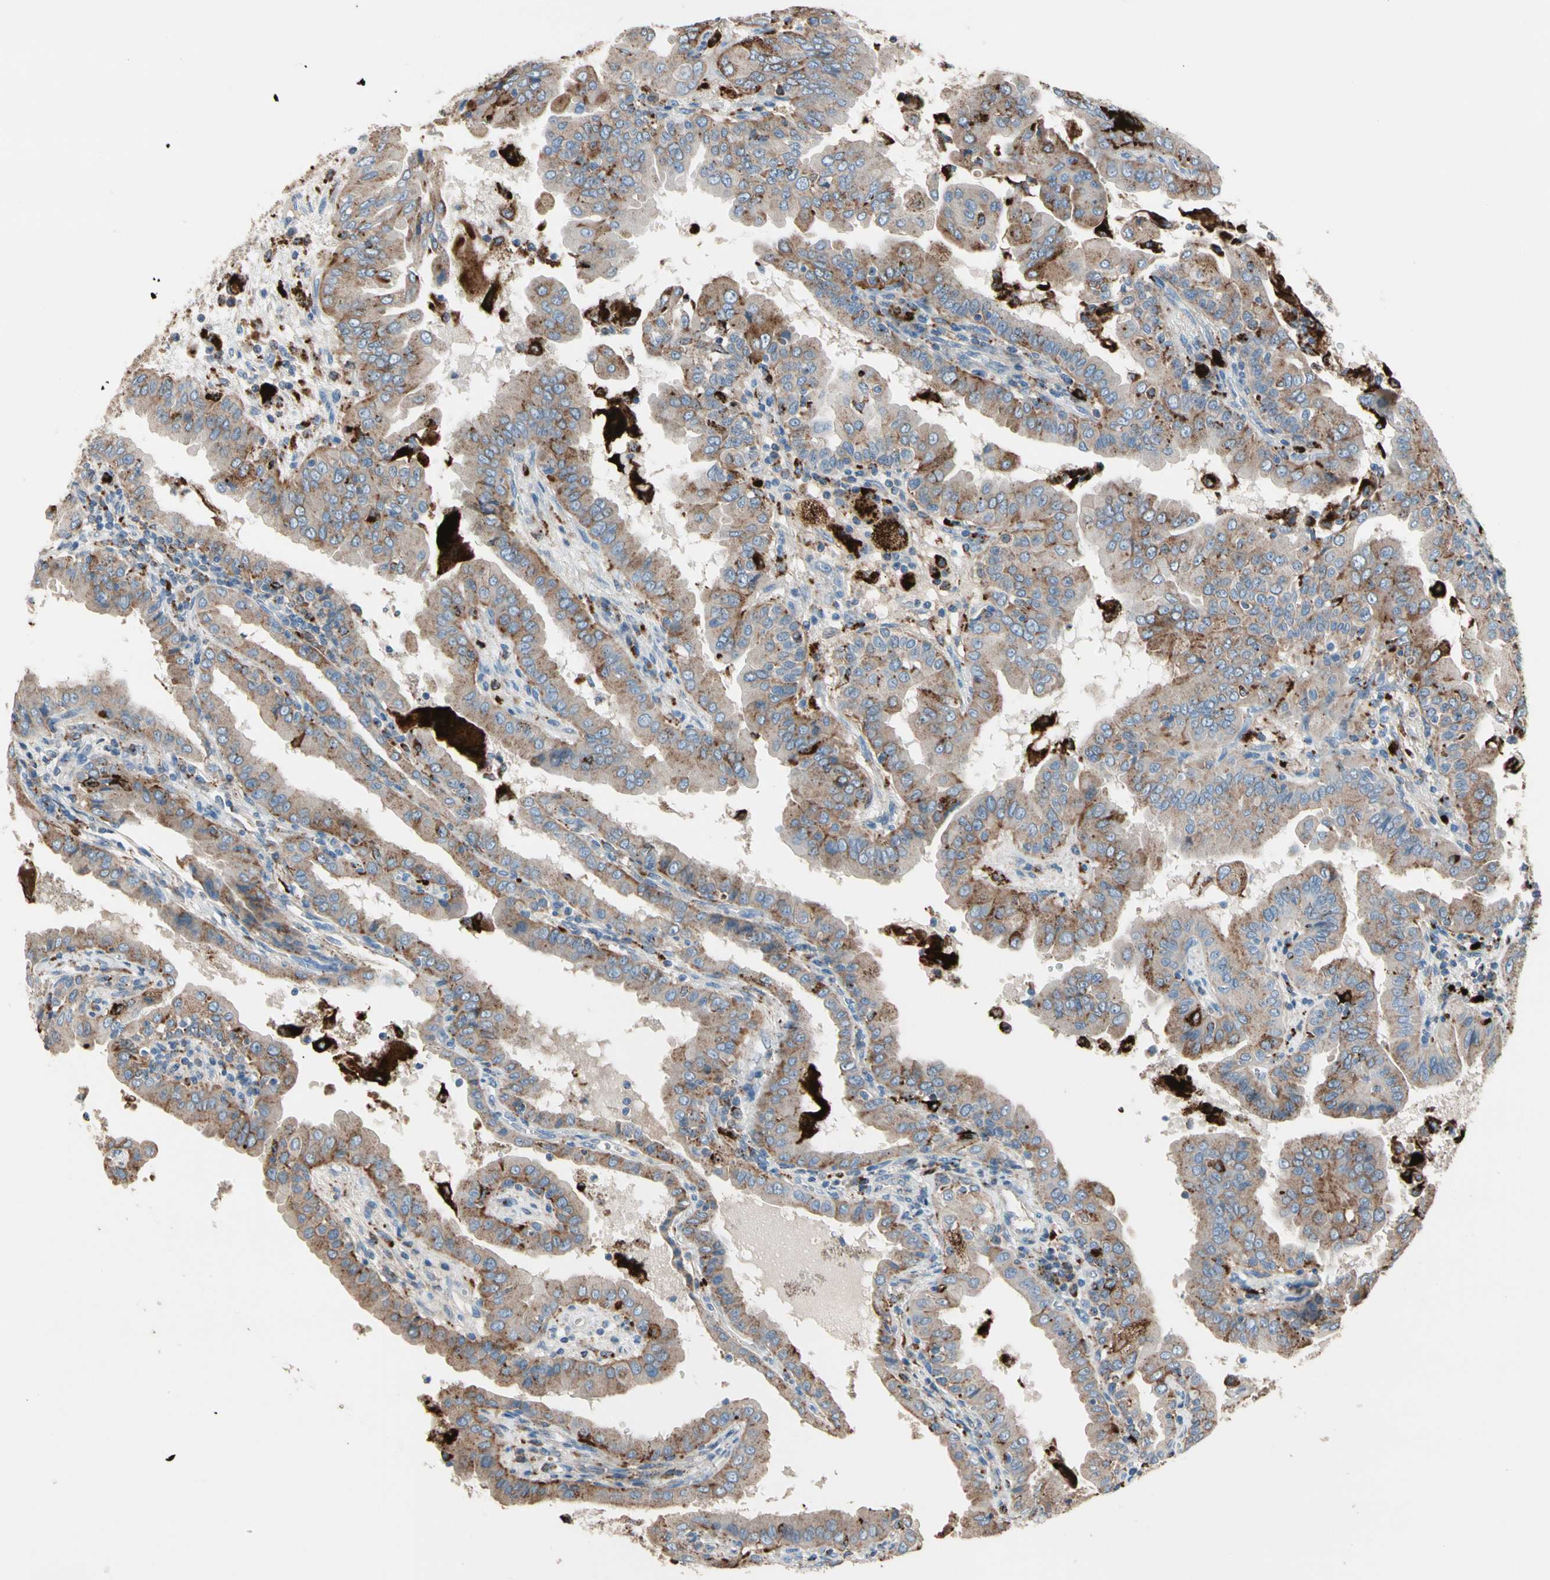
{"staining": {"intensity": "moderate", "quantity": ">75%", "location": "cytoplasmic/membranous"}, "tissue": "thyroid cancer", "cell_type": "Tumor cells", "image_type": "cancer", "snomed": [{"axis": "morphology", "description": "Papillary adenocarcinoma, NOS"}, {"axis": "topography", "description": "Thyroid gland"}], "caption": "Protein expression analysis of thyroid cancer (papillary adenocarcinoma) demonstrates moderate cytoplasmic/membranous expression in approximately >75% of tumor cells.", "gene": "GM2A", "patient": {"sex": "male", "age": 33}}